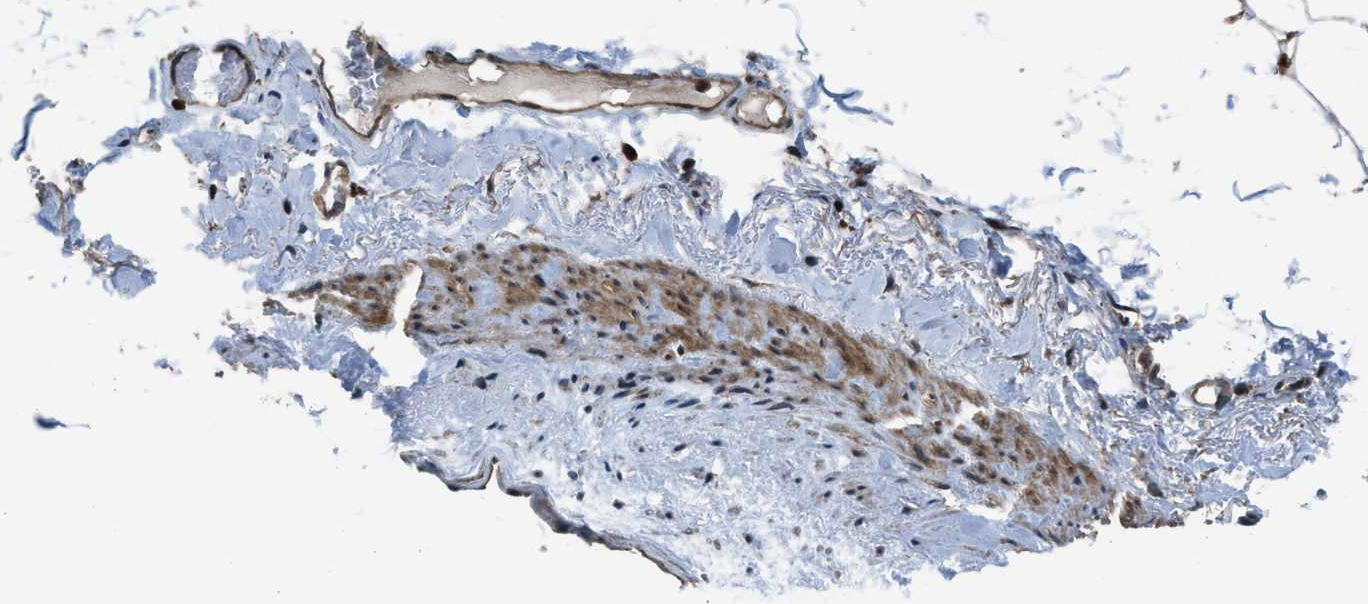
{"staining": {"intensity": "moderate", "quantity": ">75%", "location": "cytoplasmic/membranous,nuclear"}, "tissue": "adipose tissue", "cell_type": "Adipocytes", "image_type": "normal", "snomed": [{"axis": "morphology", "description": "Normal tissue, NOS"}, {"axis": "topography", "description": "Breast"}, {"axis": "topography", "description": "Soft tissue"}], "caption": "Adipose tissue stained with a protein marker exhibits moderate staining in adipocytes.", "gene": "CTBS", "patient": {"sex": "female", "age": 75}}